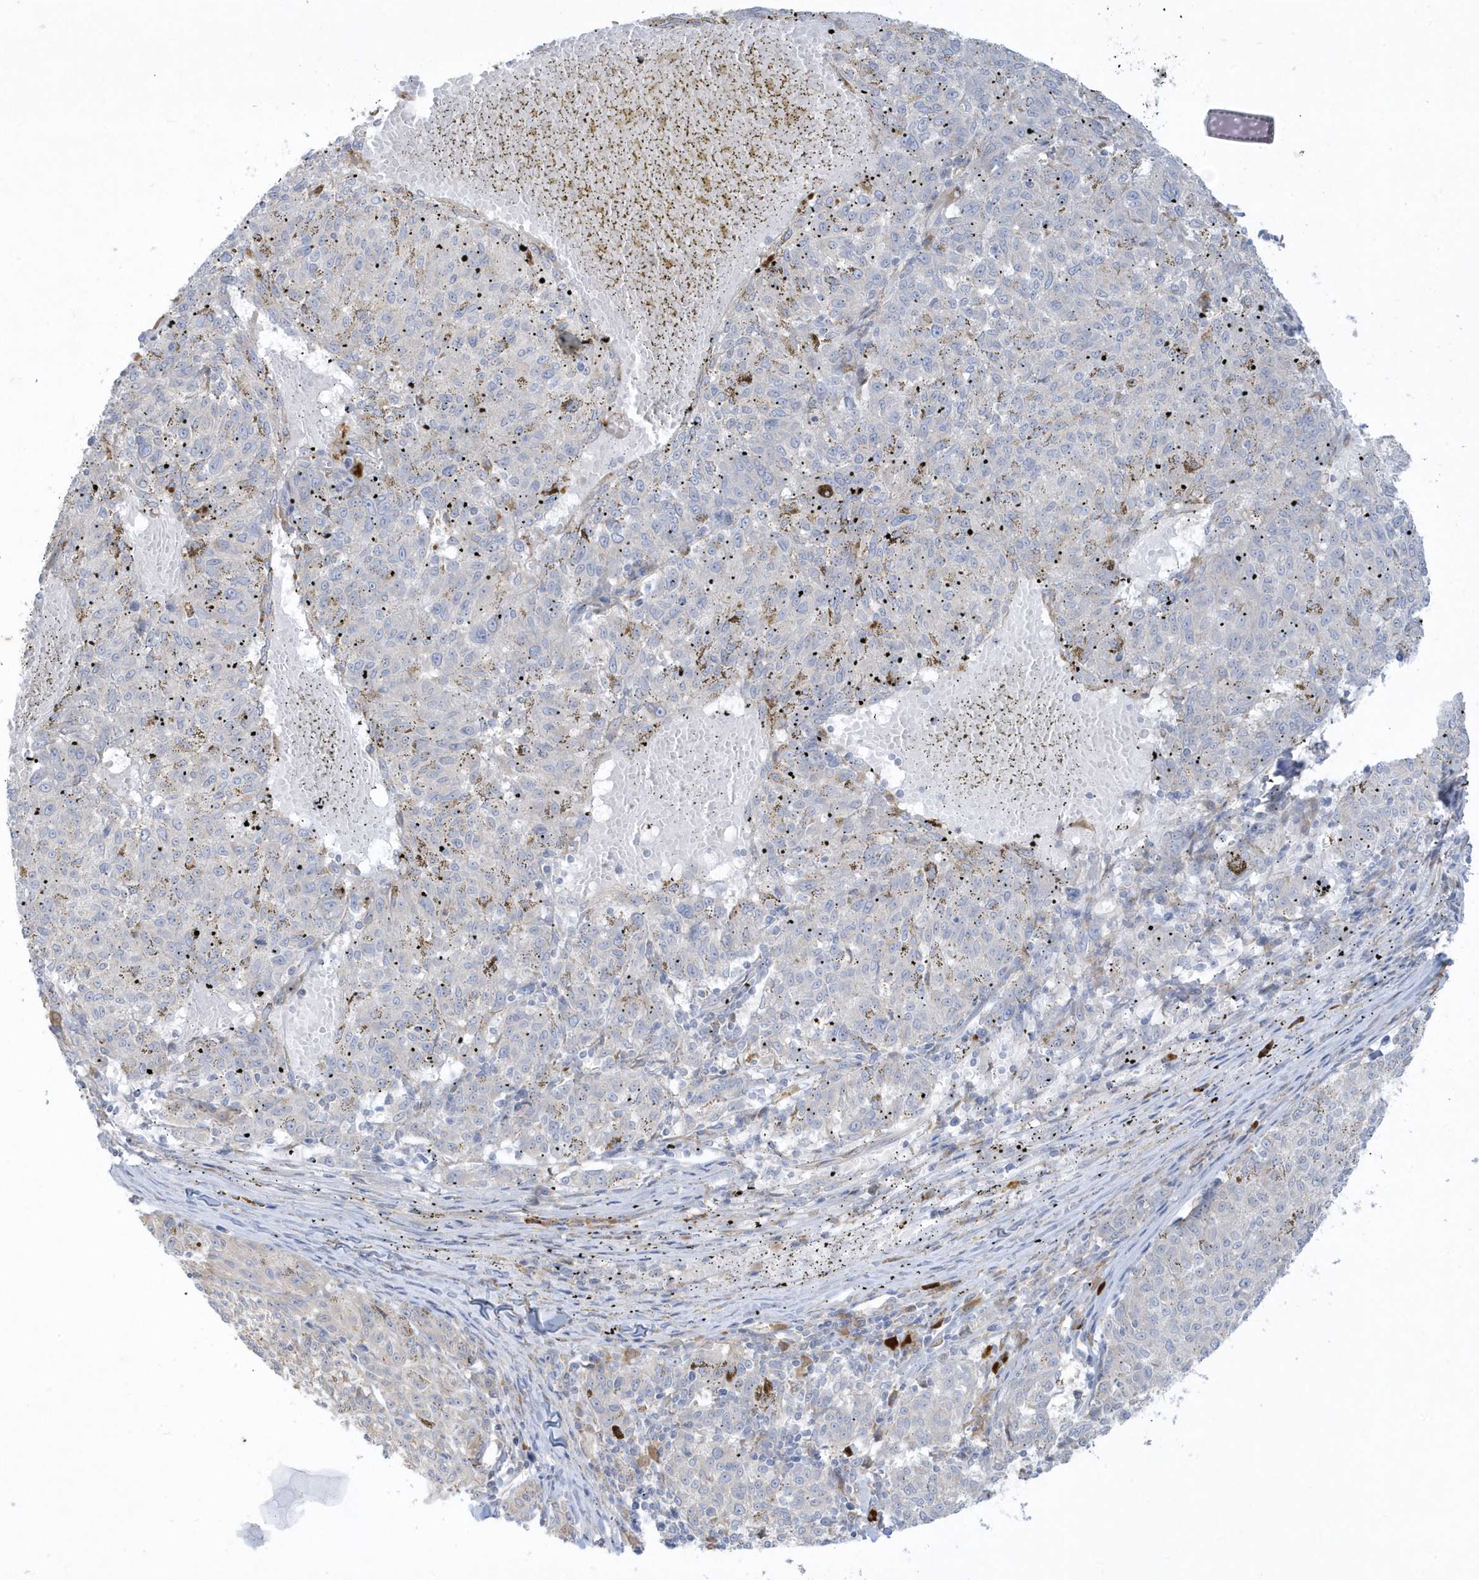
{"staining": {"intensity": "negative", "quantity": "none", "location": "none"}, "tissue": "melanoma", "cell_type": "Tumor cells", "image_type": "cancer", "snomed": [{"axis": "morphology", "description": "Malignant melanoma, NOS"}, {"axis": "topography", "description": "Skin"}], "caption": "The histopathology image reveals no staining of tumor cells in melanoma.", "gene": "THADA", "patient": {"sex": "female", "age": 72}}